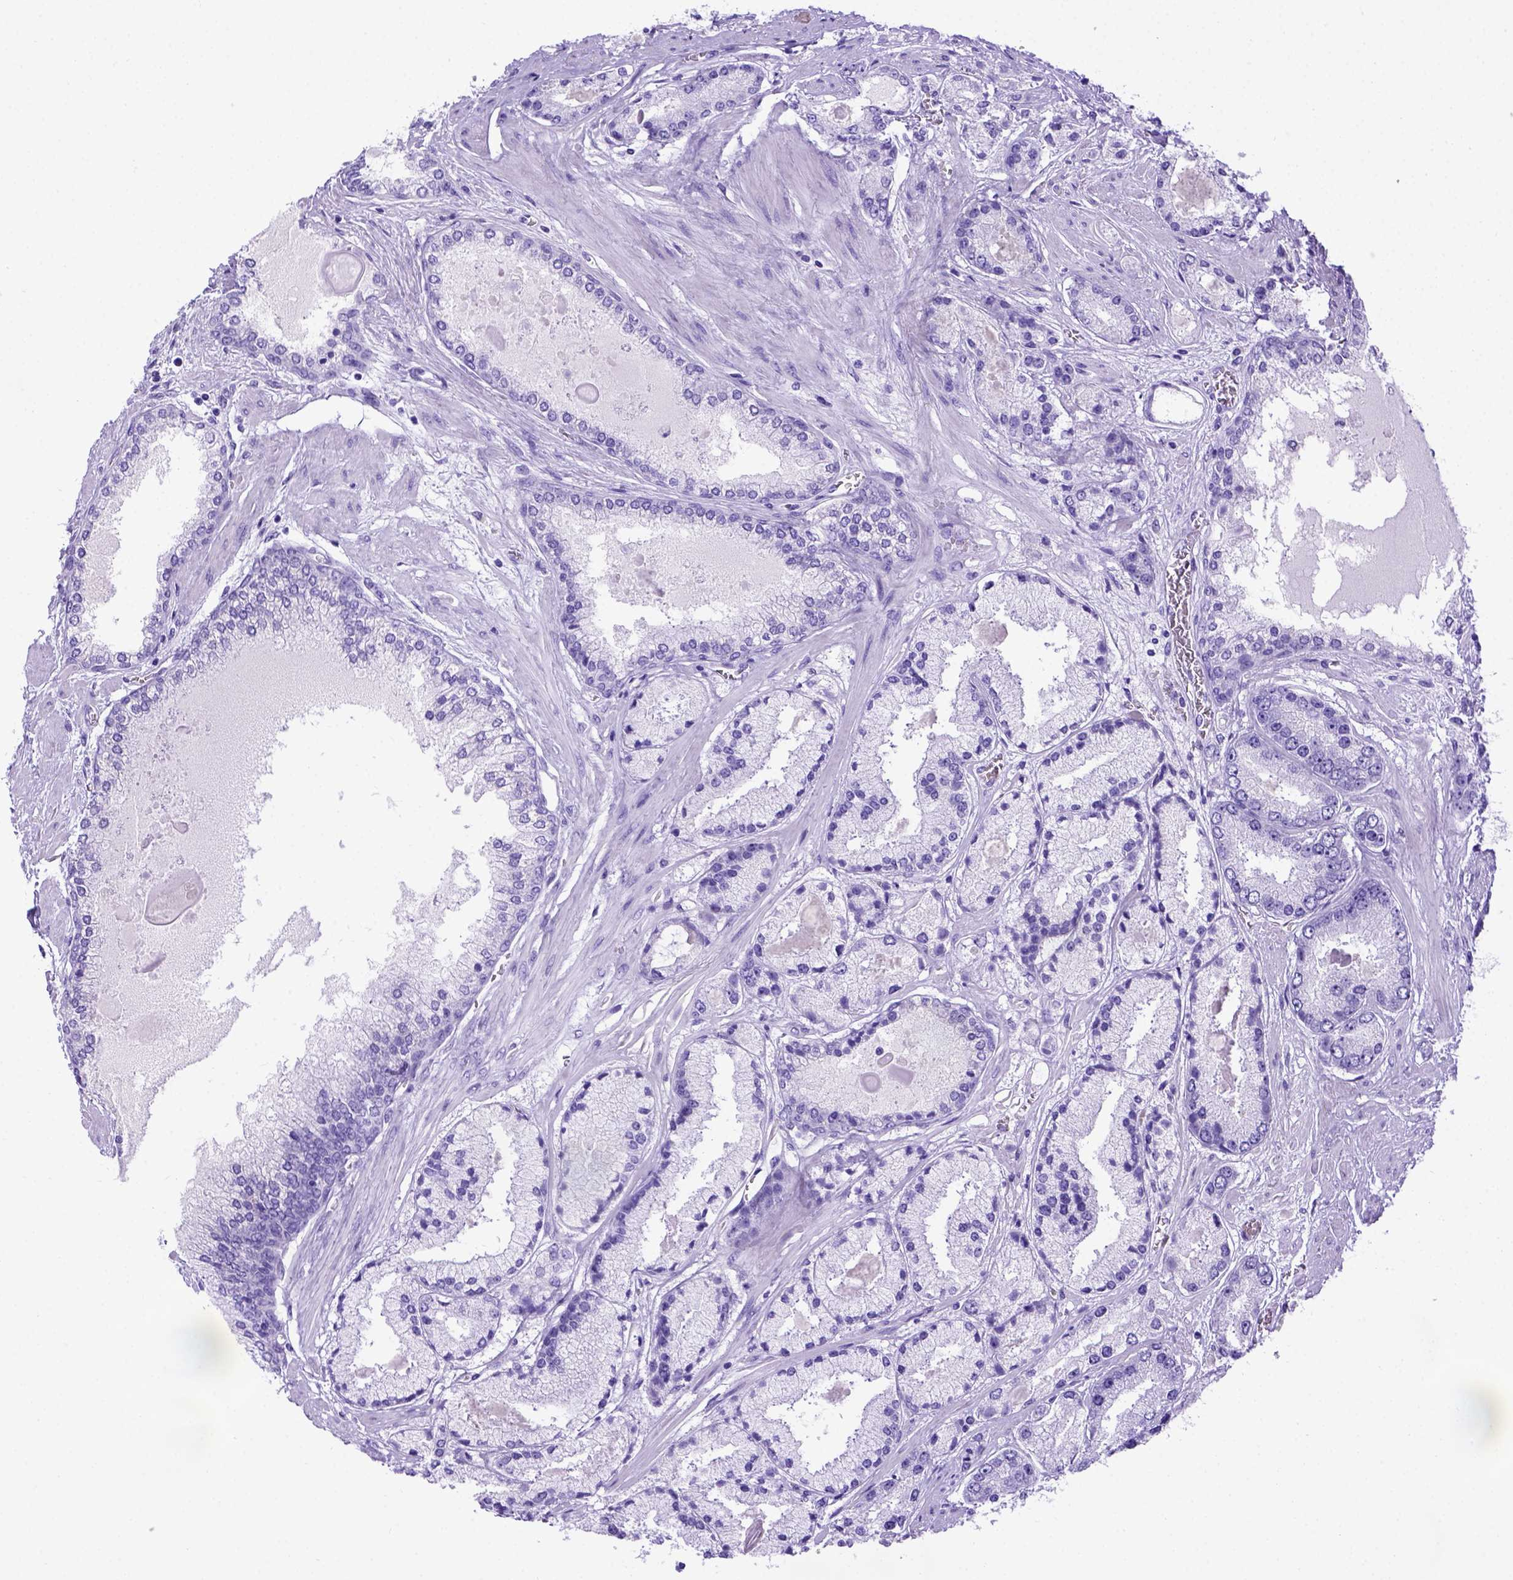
{"staining": {"intensity": "negative", "quantity": "none", "location": "none"}, "tissue": "prostate cancer", "cell_type": "Tumor cells", "image_type": "cancer", "snomed": [{"axis": "morphology", "description": "Adenocarcinoma, High grade"}, {"axis": "topography", "description": "Prostate"}], "caption": "Photomicrograph shows no protein expression in tumor cells of prostate cancer tissue. (DAB (3,3'-diaminobenzidine) IHC visualized using brightfield microscopy, high magnification).", "gene": "MEOX2", "patient": {"sex": "male", "age": 67}}